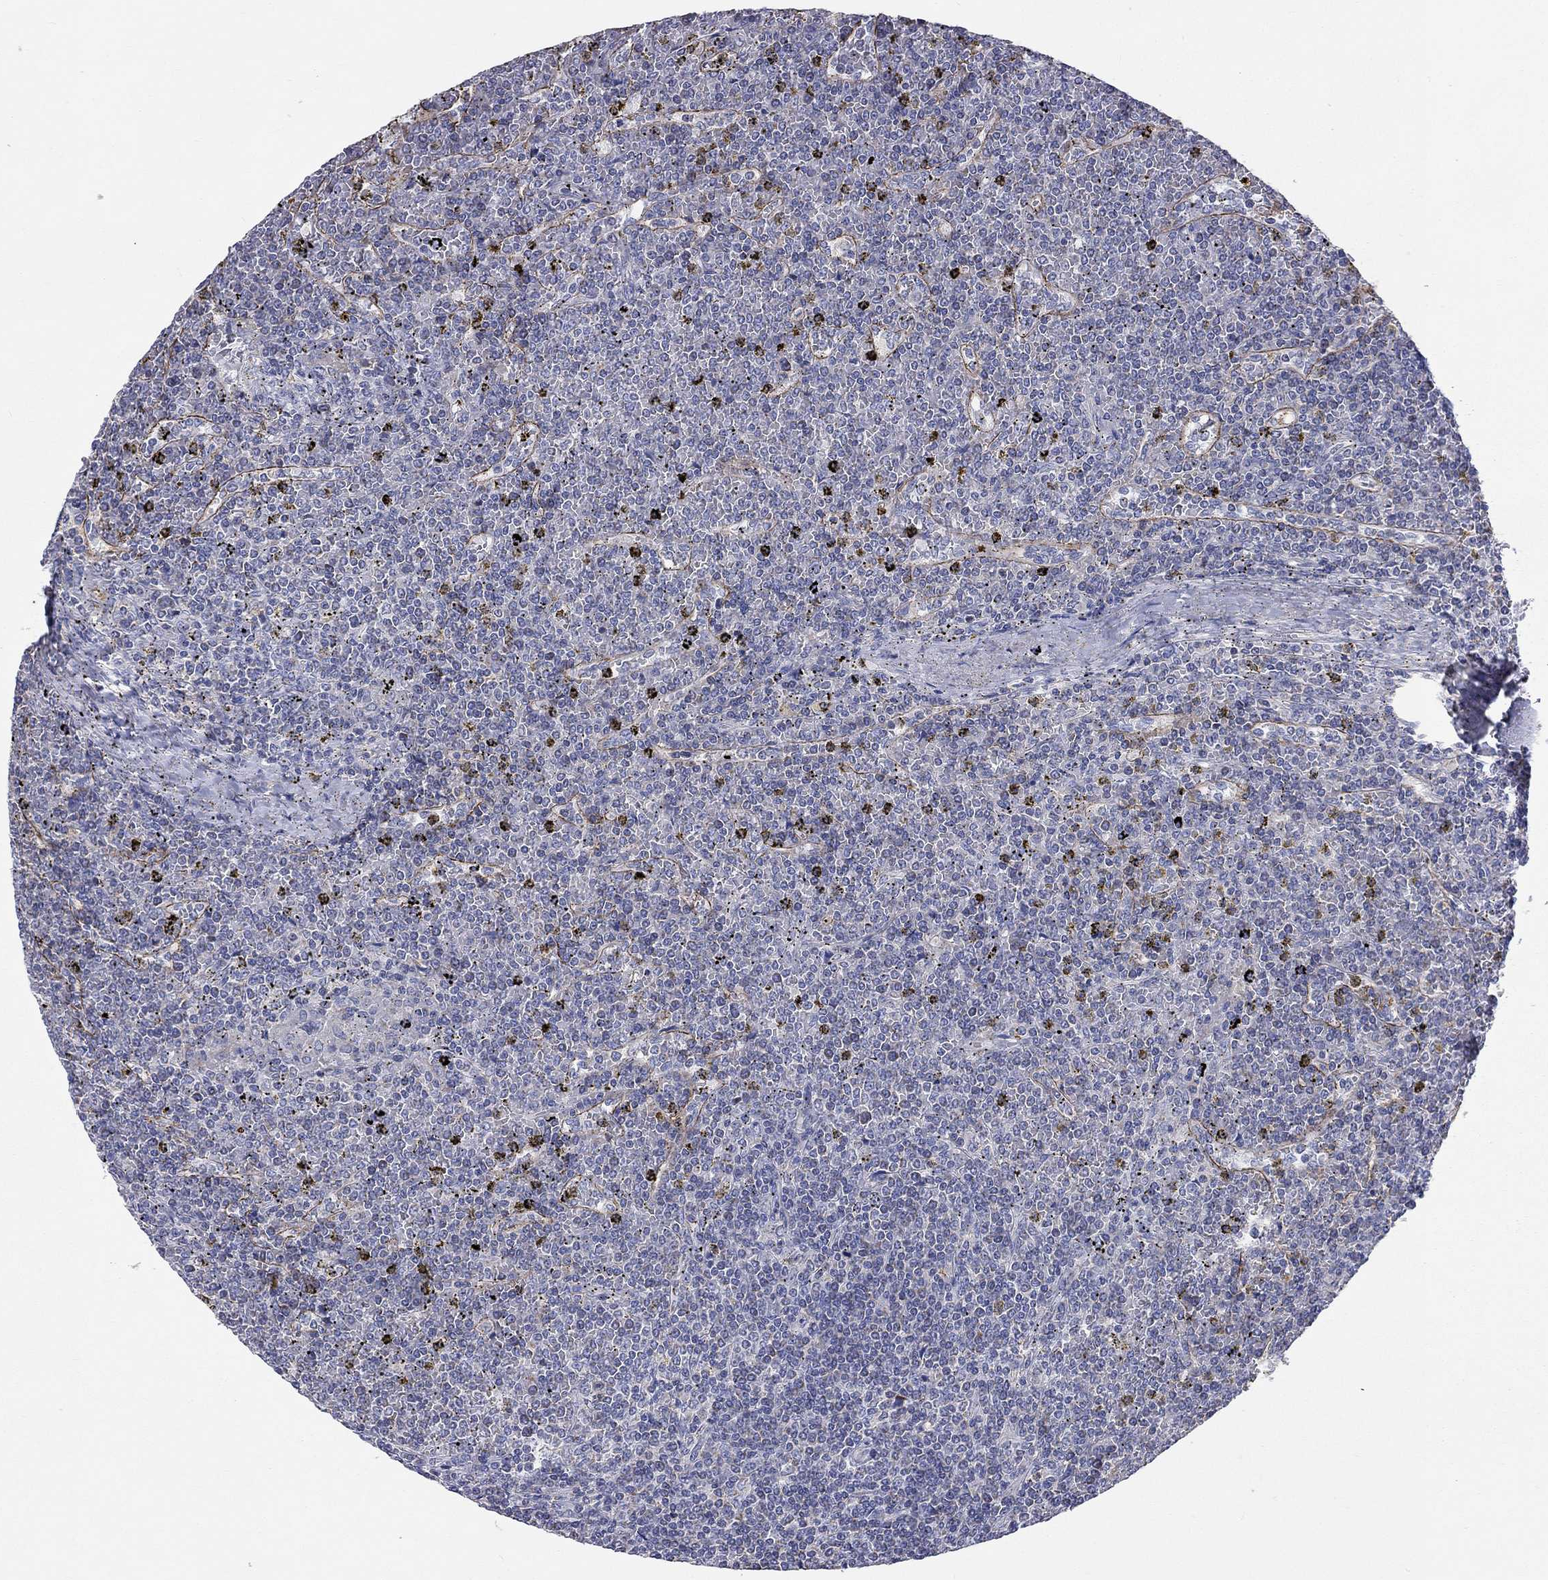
{"staining": {"intensity": "negative", "quantity": "none", "location": "none"}, "tissue": "lymphoma", "cell_type": "Tumor cells", "image_type": "cancer", "snomed": [{"axis": "morphology", "description": "Malignant lymphoma, non-Hodgkin's type, Low grade"}, {"axis": "topography", "description": "Spleen"}], "caption": "Human lymphoma stained for a protein using immunohistochemistry displays no staining in tumor cells.", "gene": "RCAN1", "patient": {"sex": "female", "age": 19}}